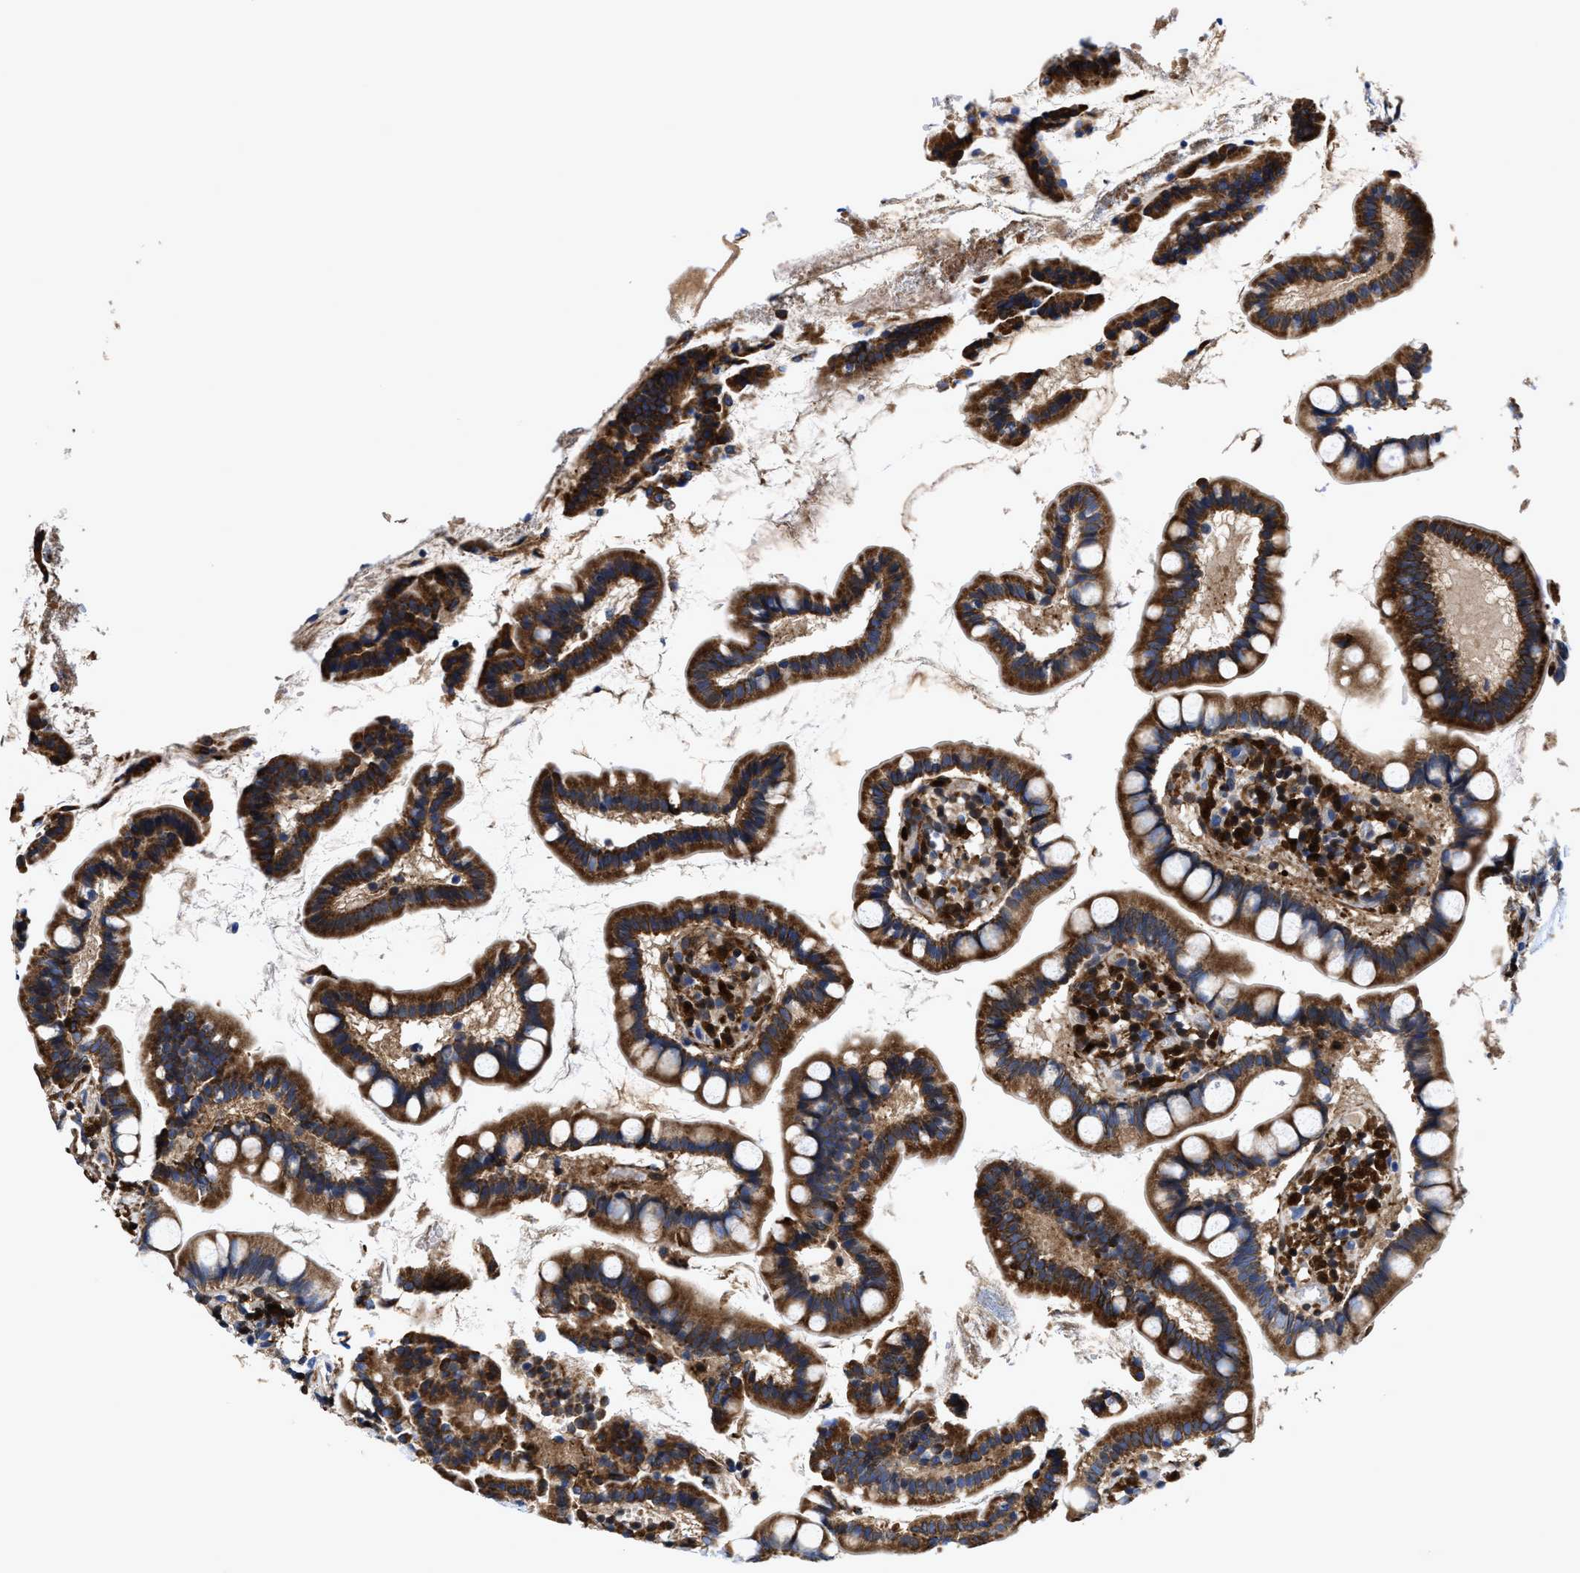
{"staining": {"intensity": "strong", "quantity": ">75%", "location": "cytoplasmic/membranous"}, "tissue": "small intestine", "cell_type": "Glandular cells", "image_type": "normal", "snomed": [{"axis": "morphology", "description": "Normal tissue, NOS"}, {"axis": "topography", "description": "Small intestine"}], "caption": "The photomicrograph reveals a brown stain indicating the presence of a protein in the cytoplasmic/membranous of glandular cells in small intestine.", "gene": "RGS10", "patient": {"sex": "female", "age": 84}}